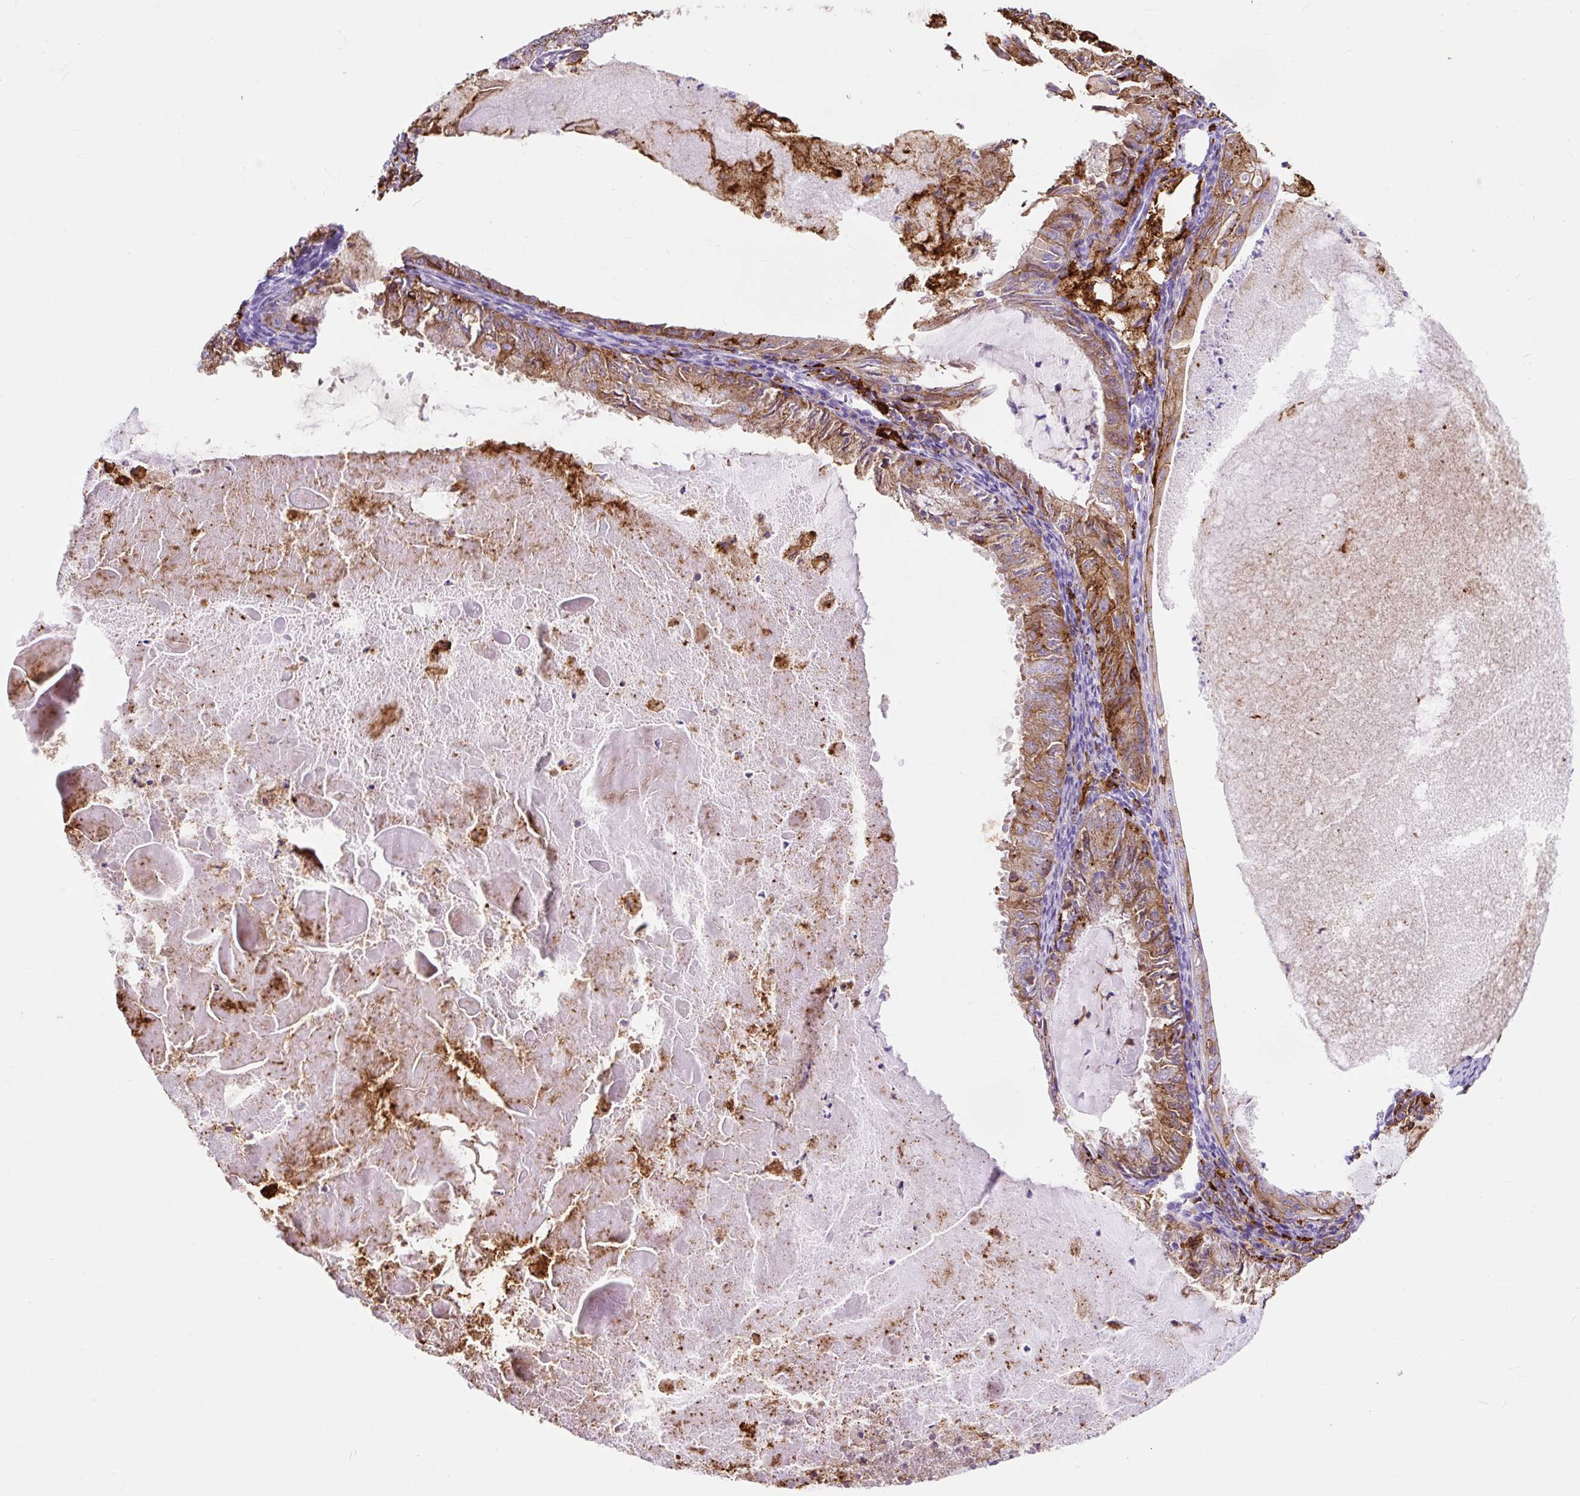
{"staining": {"intensity": "moderate", "quantity": ">75%", "location": "cytoplasmic/membranous"}, "tissue": "endometrial cancer", "cell_type": "Tumor cells", "image_type": "cancer", "snomed": [{"axis": "morphology", "description": "Adenocarcinoma, NOS"}, {"axis": "topography", "description": "Endometrium"}], "caption": "This image exhibits IHC staining of adenocarcinoma (endometrial), with medium moderate cytoplasmic/membranous staining in about >75% of tumor cells.", "gene": "HLA-DRA", "patient": {"sex": "female", "age": 57}}